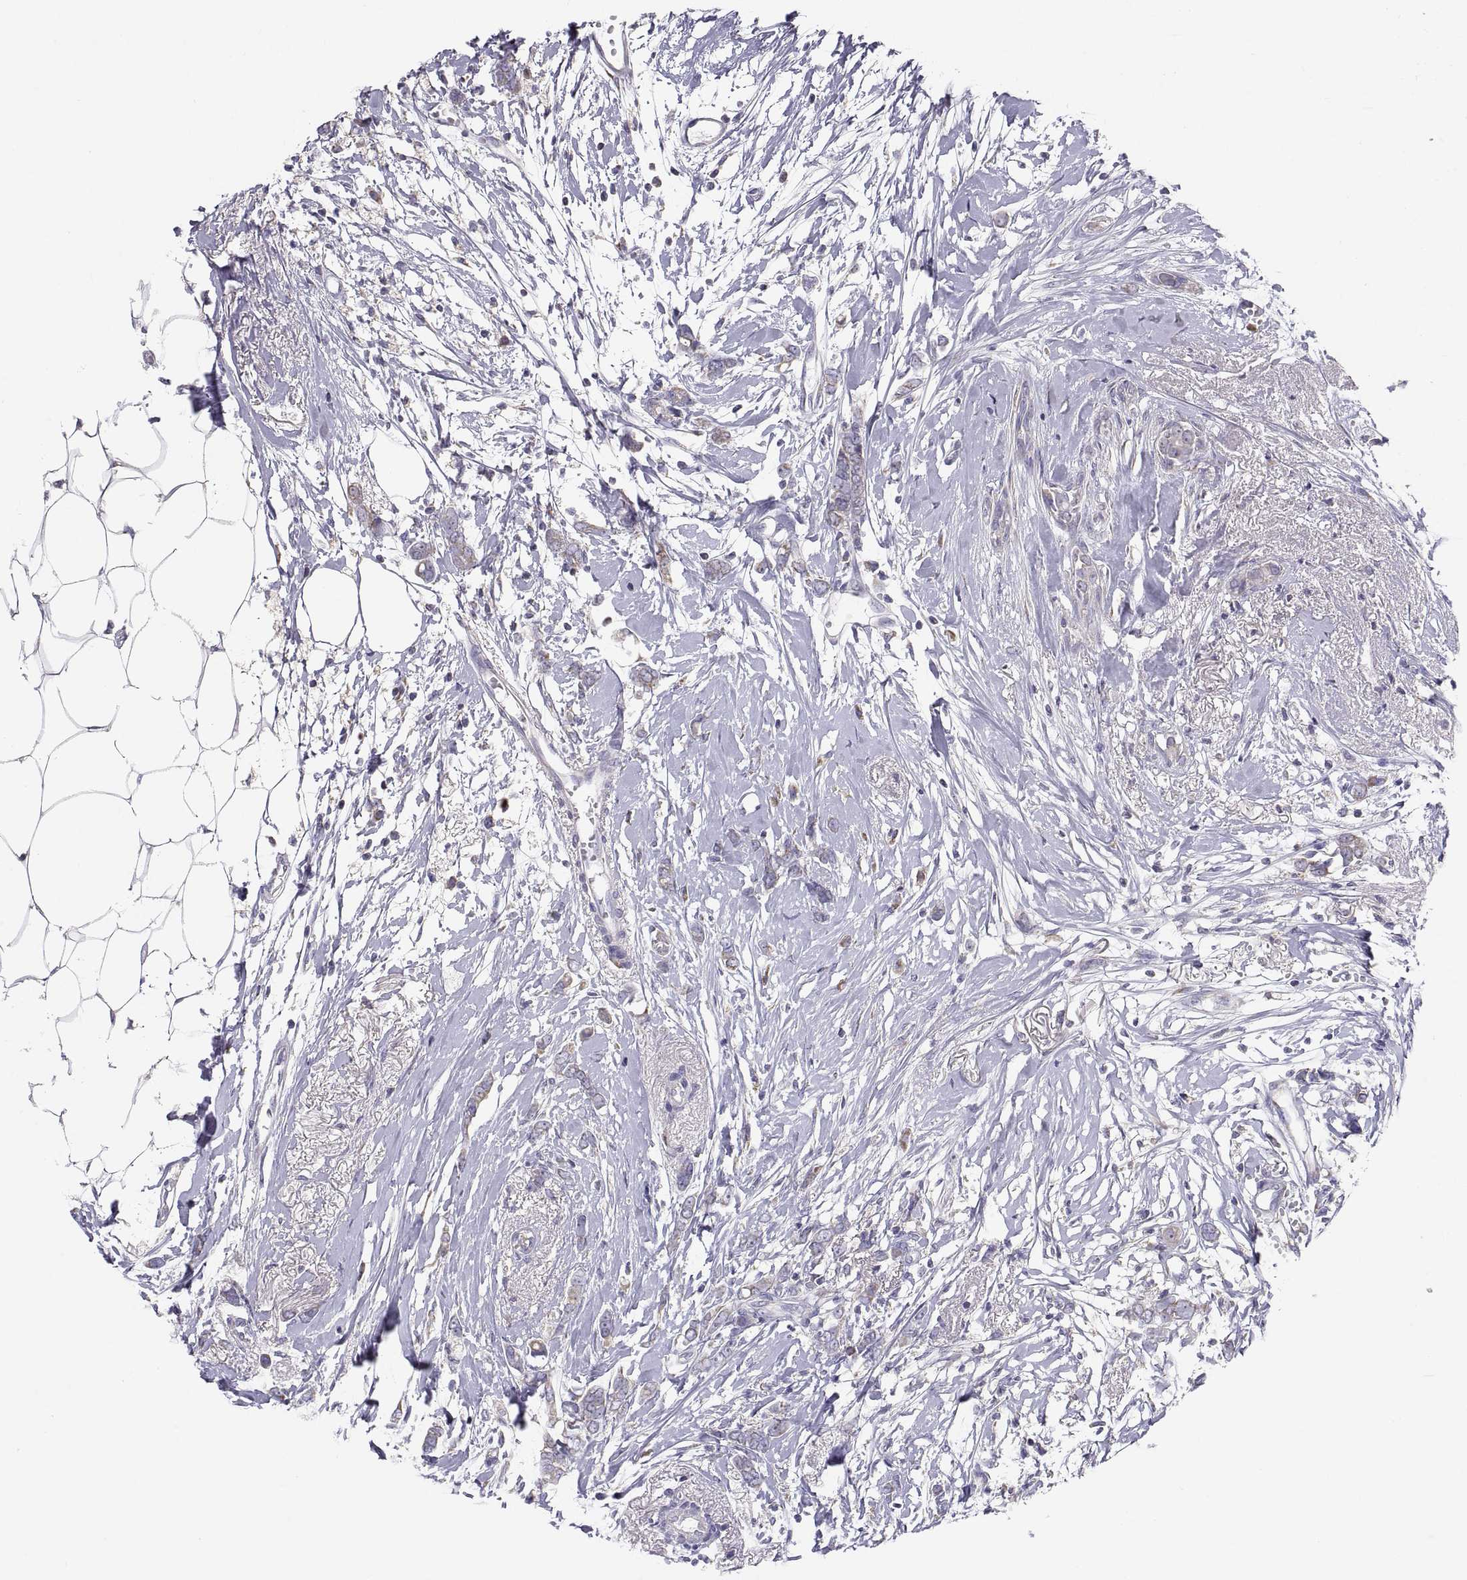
{"staining": {"intensity": "weak", "quantity": "<25%", "location": "cytoplasmic/membranous"}, "tissue": "breast cancer", "cell_type": "Tumor cells", "image_type": "cancer", "snomed": [{"axis": "morphology", "description": "Duct carcinoma"}, {"axis": "topography", "description": "Breast"}], "caption": "IHC photomicrograph of breast cancer (invasive ductal carcinoma) stained for a protein (brown), which demonstrates no expression in tumor cells.", "gene": "TNNC1", "patient": {"sex": "female", "age": 40}}